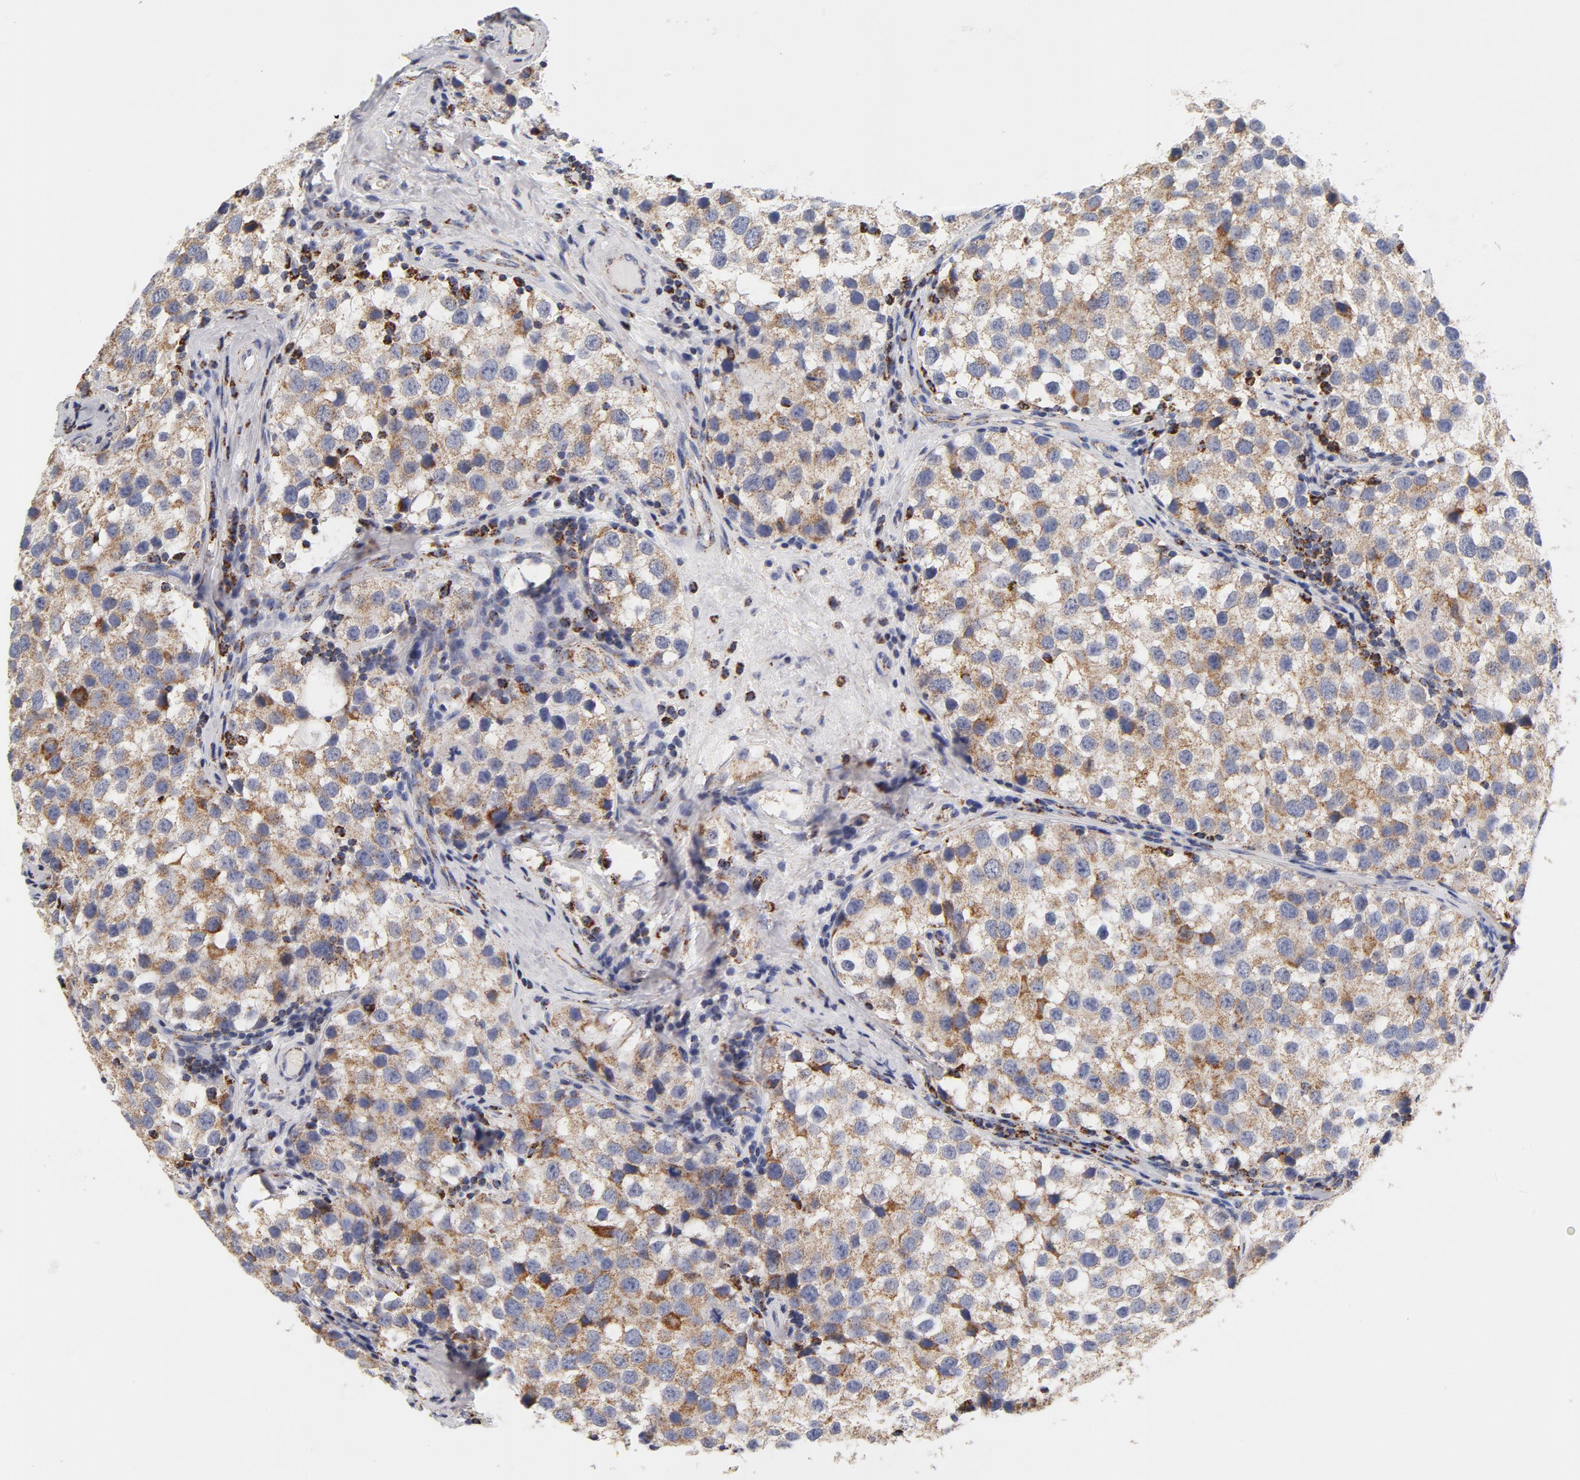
{"staining": {"intensity": "moderate", "quantity": ">75%", "location": "cytoplasmic/membranous"}, "tissue": "testis cancer", "cell_type": "Tumor cells", "image_type": "cancer", "snomed": [{"axis": "morphology", "description": "Seminoma, NOS"}, {"axis": "topography", "description": "Testis"}], "caption": "This is an image of immunohistochemistry staining of testis seminoma, which shows moderate expression in the cytoplasmic/membranous of tumor cells.", "gene": "ECHS1", "patient": {"sex": "male", "age": 39}}